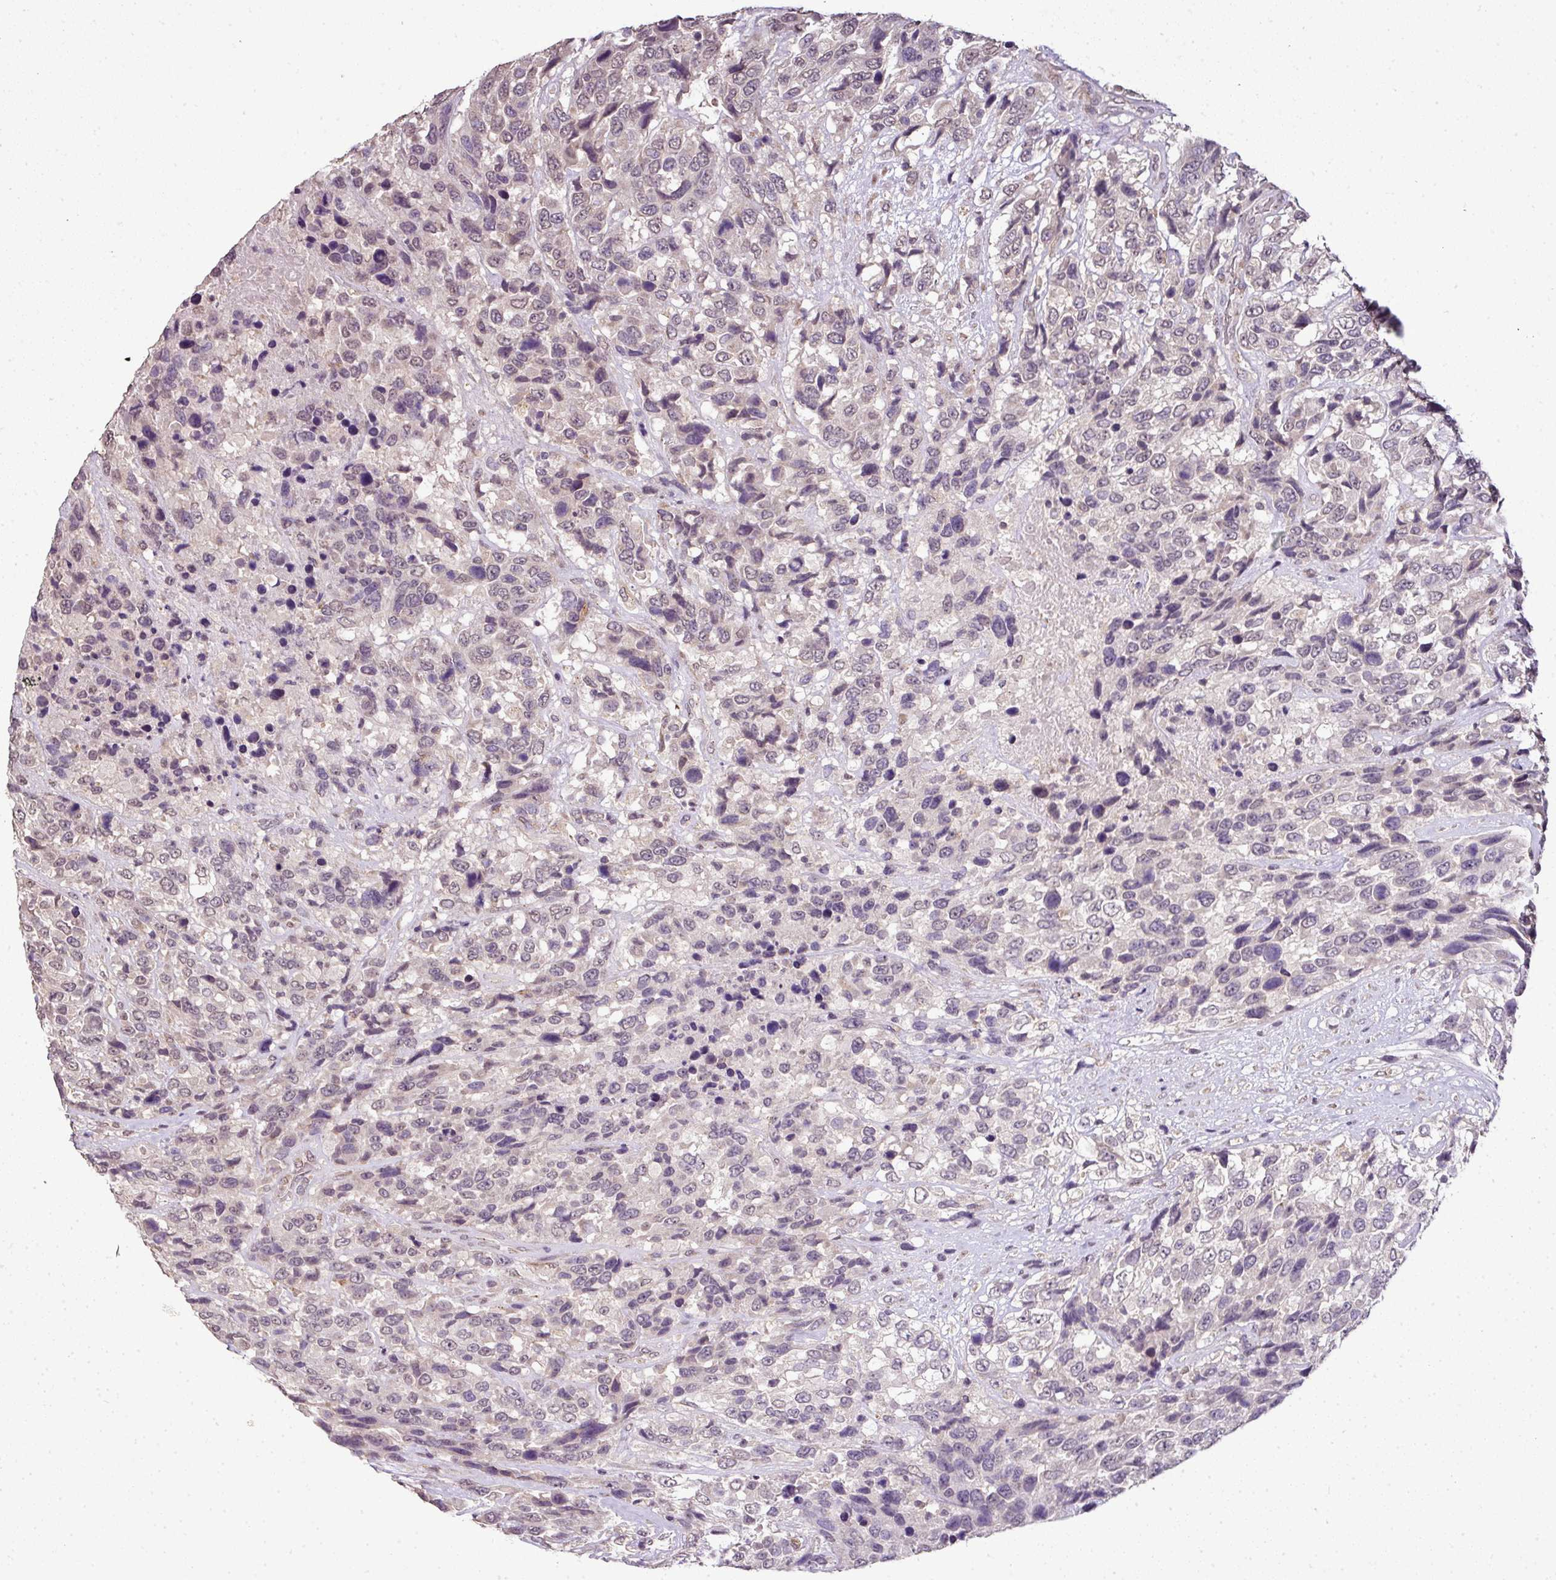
{"staining": {"intensity": "weak", "quantity": "<25%", "location": "nuclear"}, "tissue": "urothelial cancer", "cell_type": "Tumor cells", "image_type": "cancer", "snomed": [{"axis": "morphology", "description": "Urothelial carcinoma, High grade"}, {"axis": "topography", "description": "Urinary bladder"}], "caption": "Photomicrograph shows no significant protein staining in tumor cells of urothelial cancer.", "gene": "JPH2", "patient": {"sex": "female", "age": 70}}